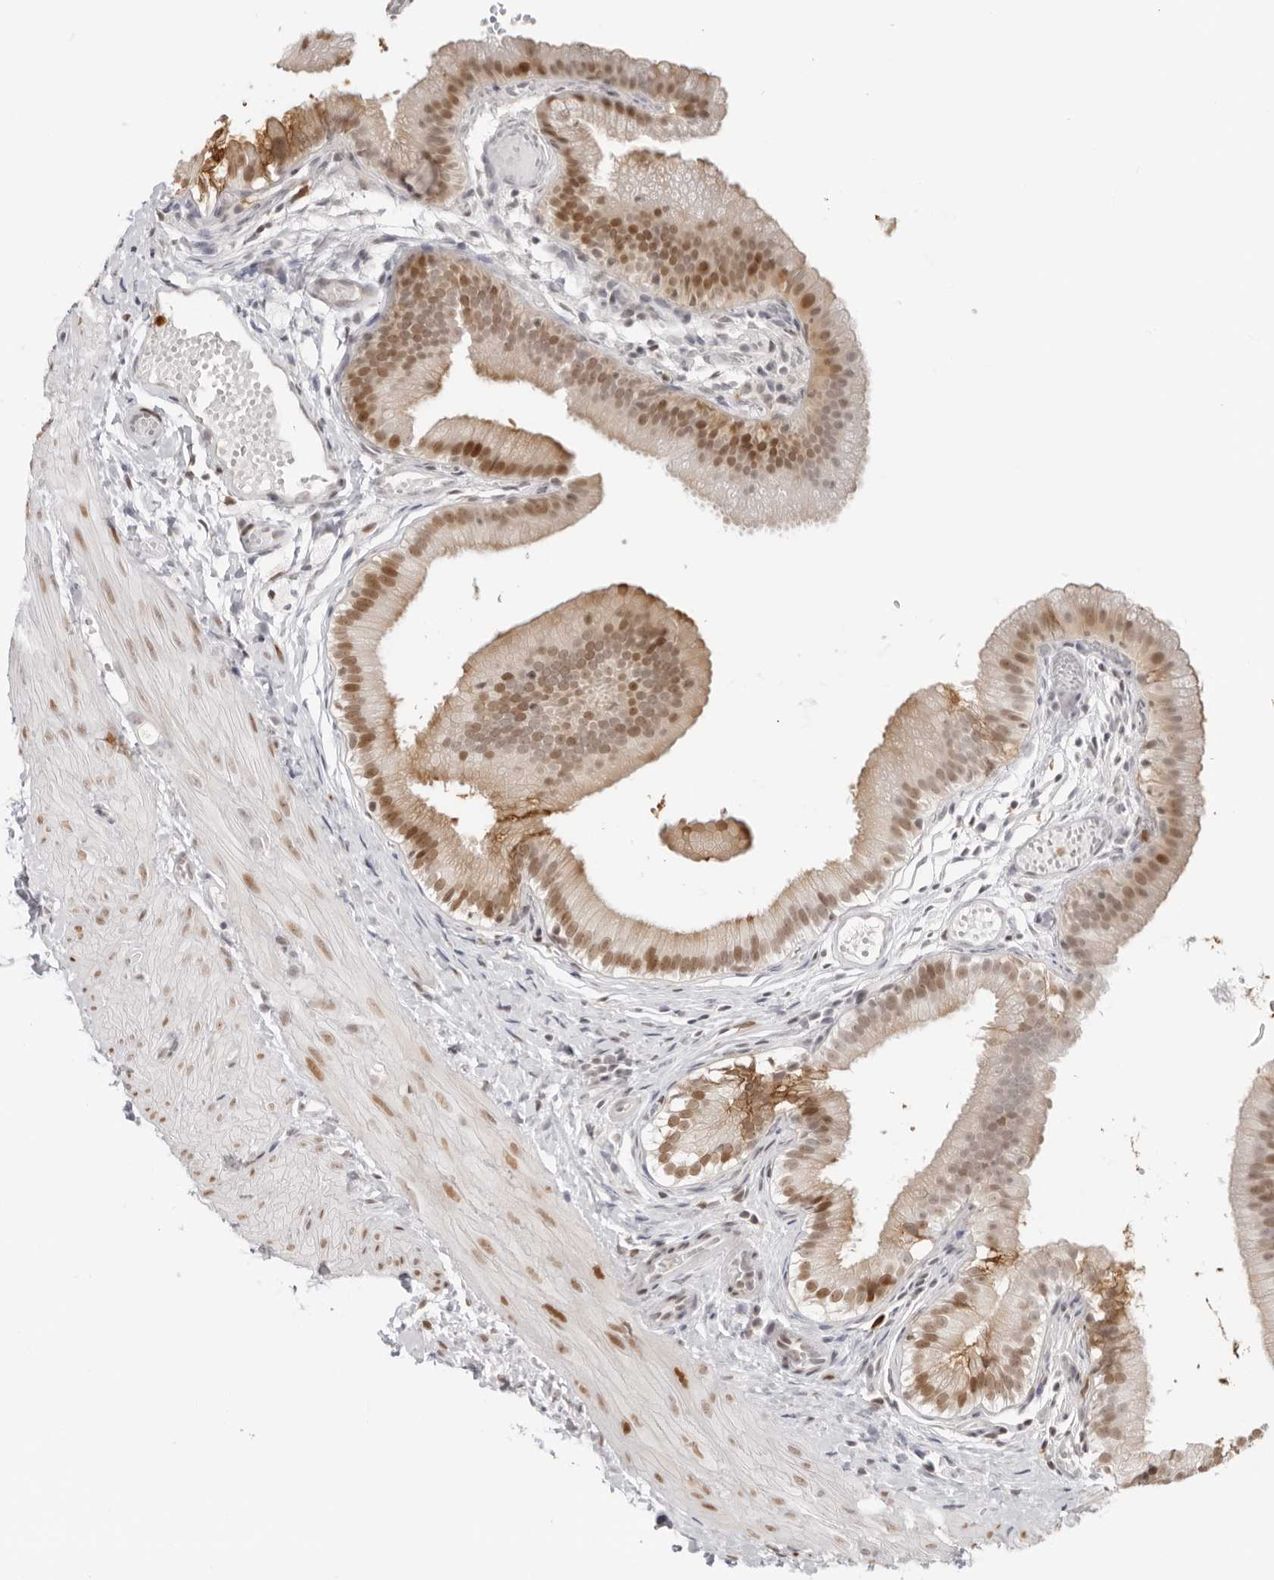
{"staining": {"intensity": "strong", "quantity": ">75%", "location": "cytoplasmic/membranous,nuclear"}, "tissue": "gallbladder", "cell_type": "Glandular cells", "image_type": "normal", "snomed": [{"axis": "morphology", "description": "Normal tissue, NOS"}, {"axis": "topography", "description": "Gallbladder"}], "caption": "Protein expression analysis of benign gallbladder demonstrates strong cytoplasmic/membranous,nuclear staining in approximately >75% of glandular cells. (brown staining indicates protein expression, while blue staining denotes nuclei).", "gene": "RNF146", "patient": {"sex": "female", "age": 26}}